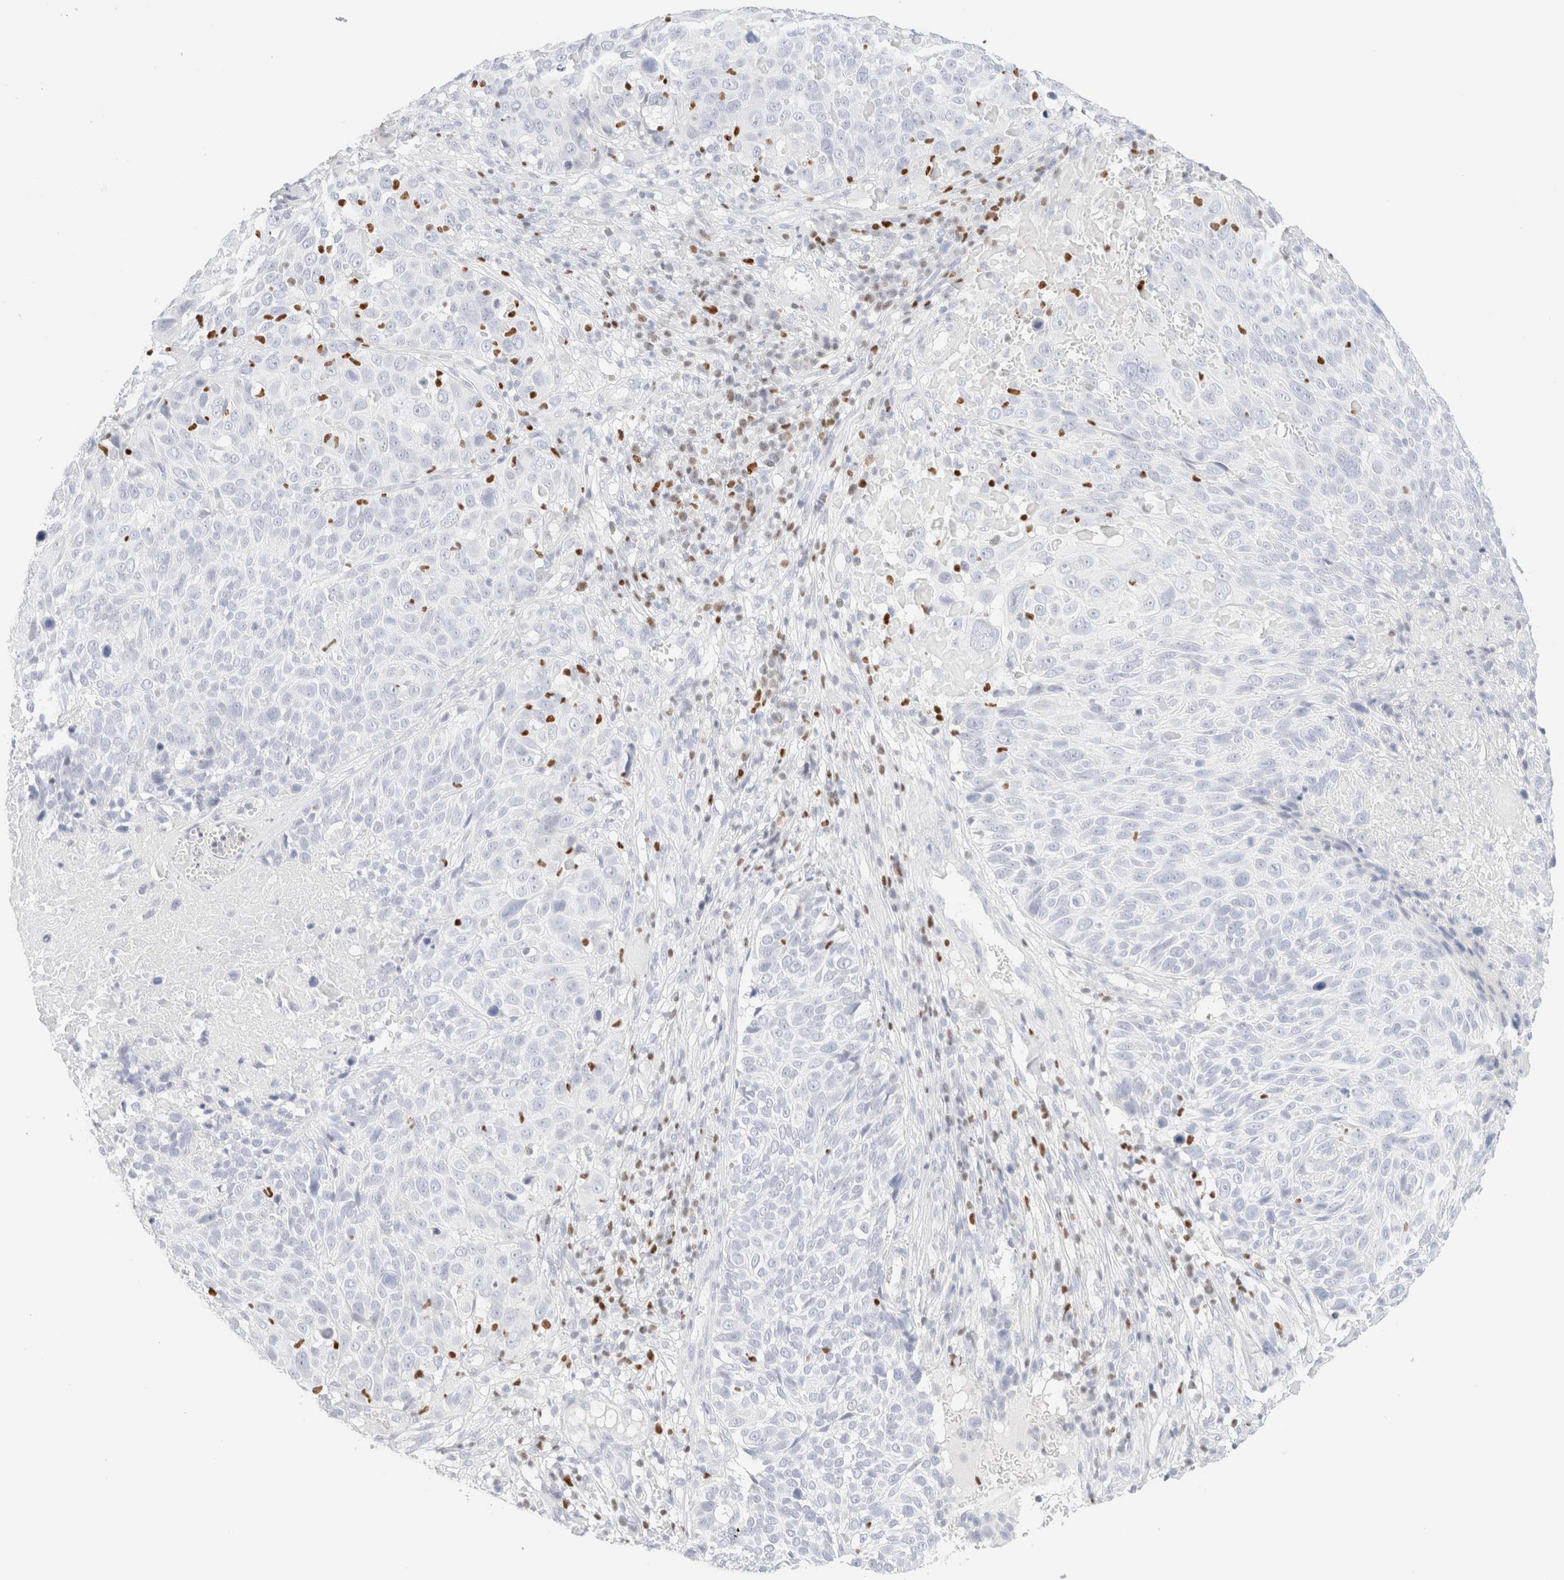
{"staining": {"intensity": "negative", "quantity": "none", "location": "none"}, "tissue": "cervical cancer", "cell_type": "Tumor cells", "image_type": "cancer", "snomed": [{"axis": "morphology", "description": "Squamous cell carcinoma, NOS"}, {"axis": "topography", "description": "Cervix"}], "caption": "IHC histopathology image of neoplastic tissue: human cervical cancer (squamous cell carcinoma) stained with DAB (3,3'-diaminobenzidine) displays no significant protein positivity in tumor cells.", "gene": "IKZF3", "patient": {"sex": "female", "age": 74}}